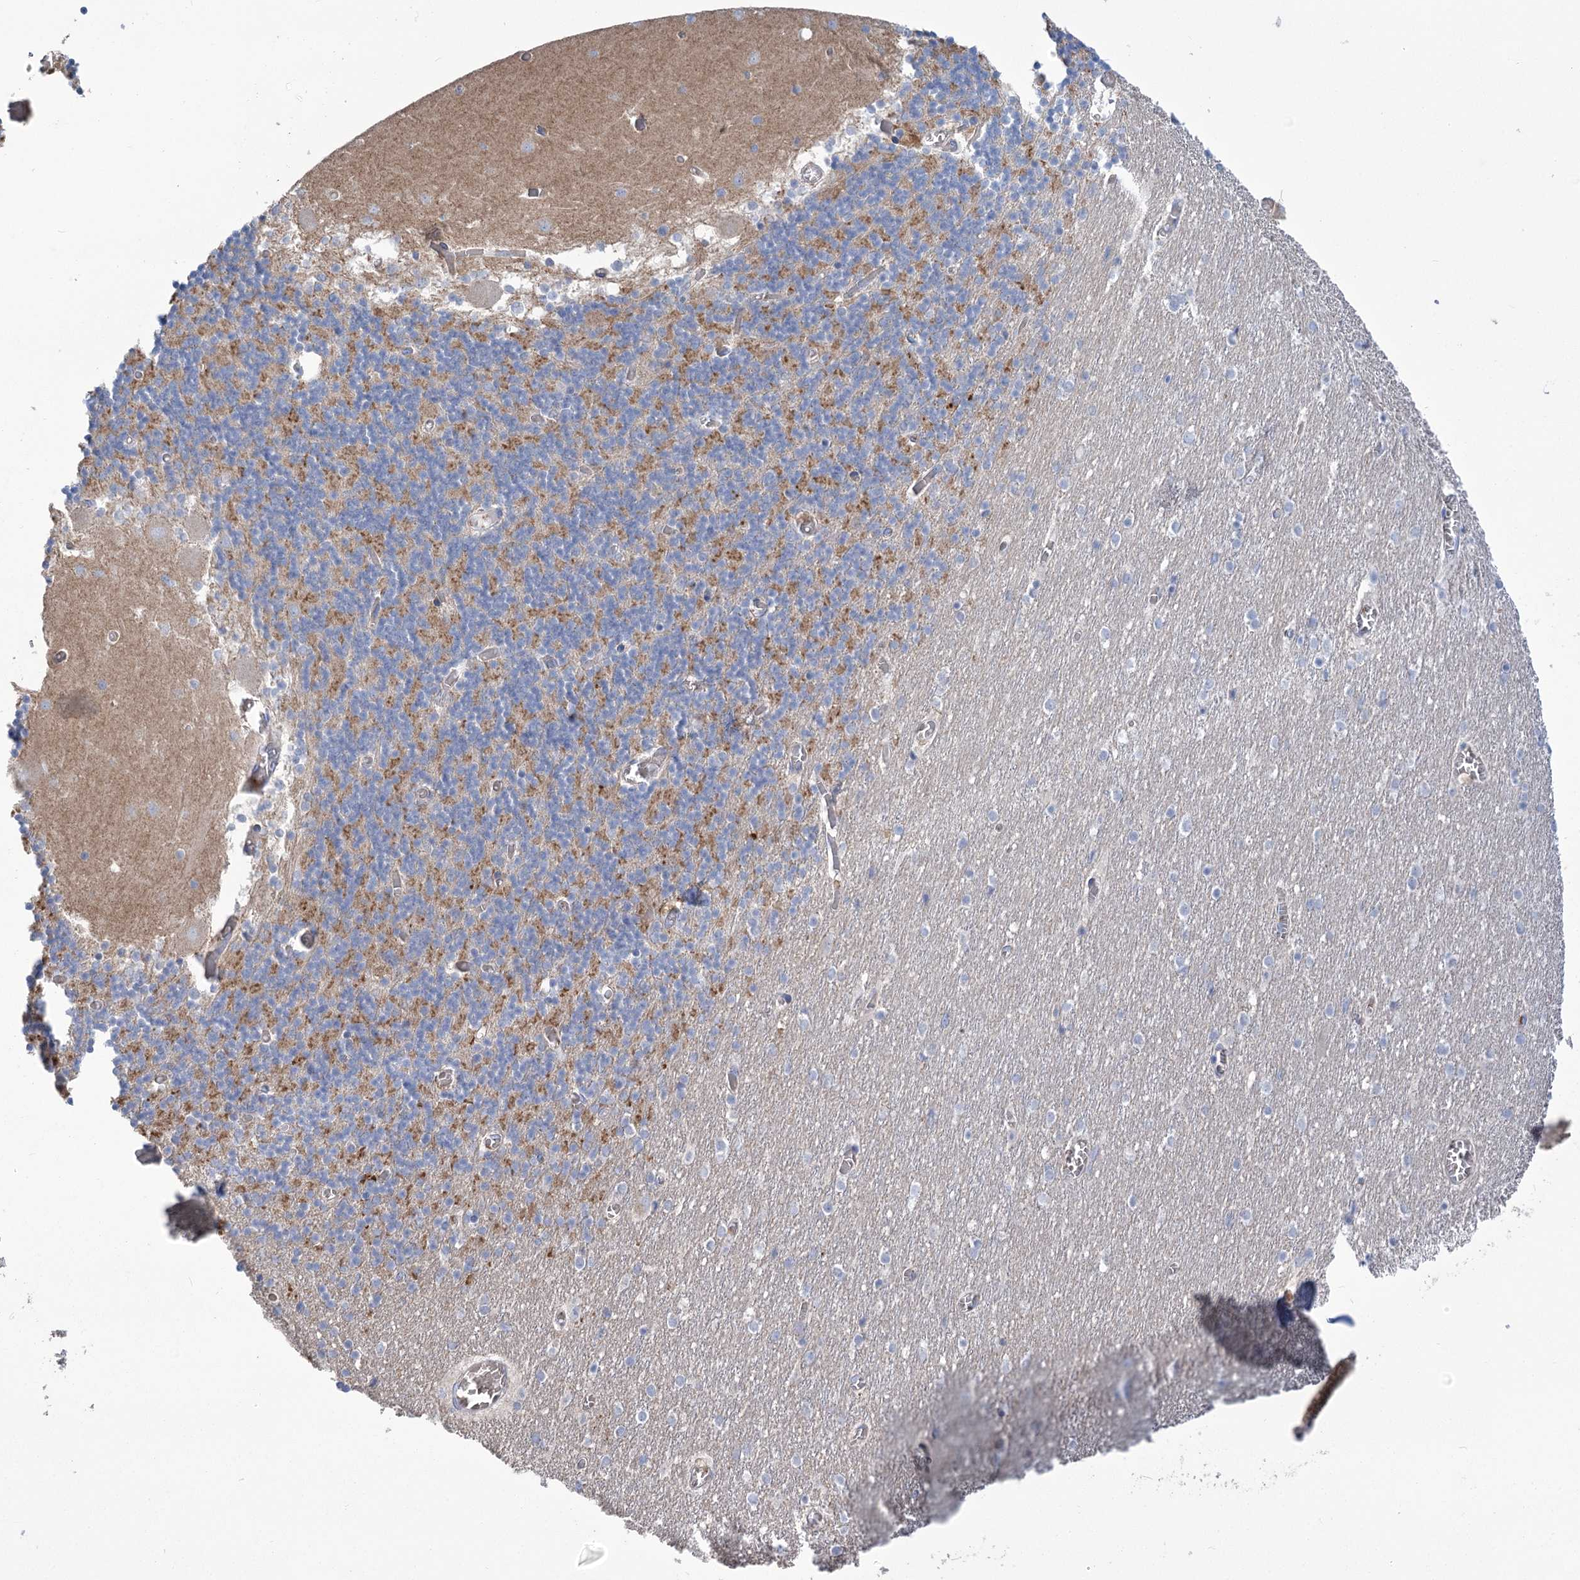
{"staining": {"intensity": "weak", "quantity": "<25%", "location": "cytoplasmic/membranous"}, "tissue": "cerebellum", "cell_type": "Cells in granular layer", "image_type": "normal", "snomed": [{"axis": "morphology", "description": "Normal tissue, NOS"}, {"axis": "topography", "description": "Cerebellum"}], "caption": "The image exhibits no staining of cells in granular layer in unremarkable cerebellum. Nuclei are stained in blue.", "gene": "PRSS53", "patient": {"sex": "female", "age": 28}}